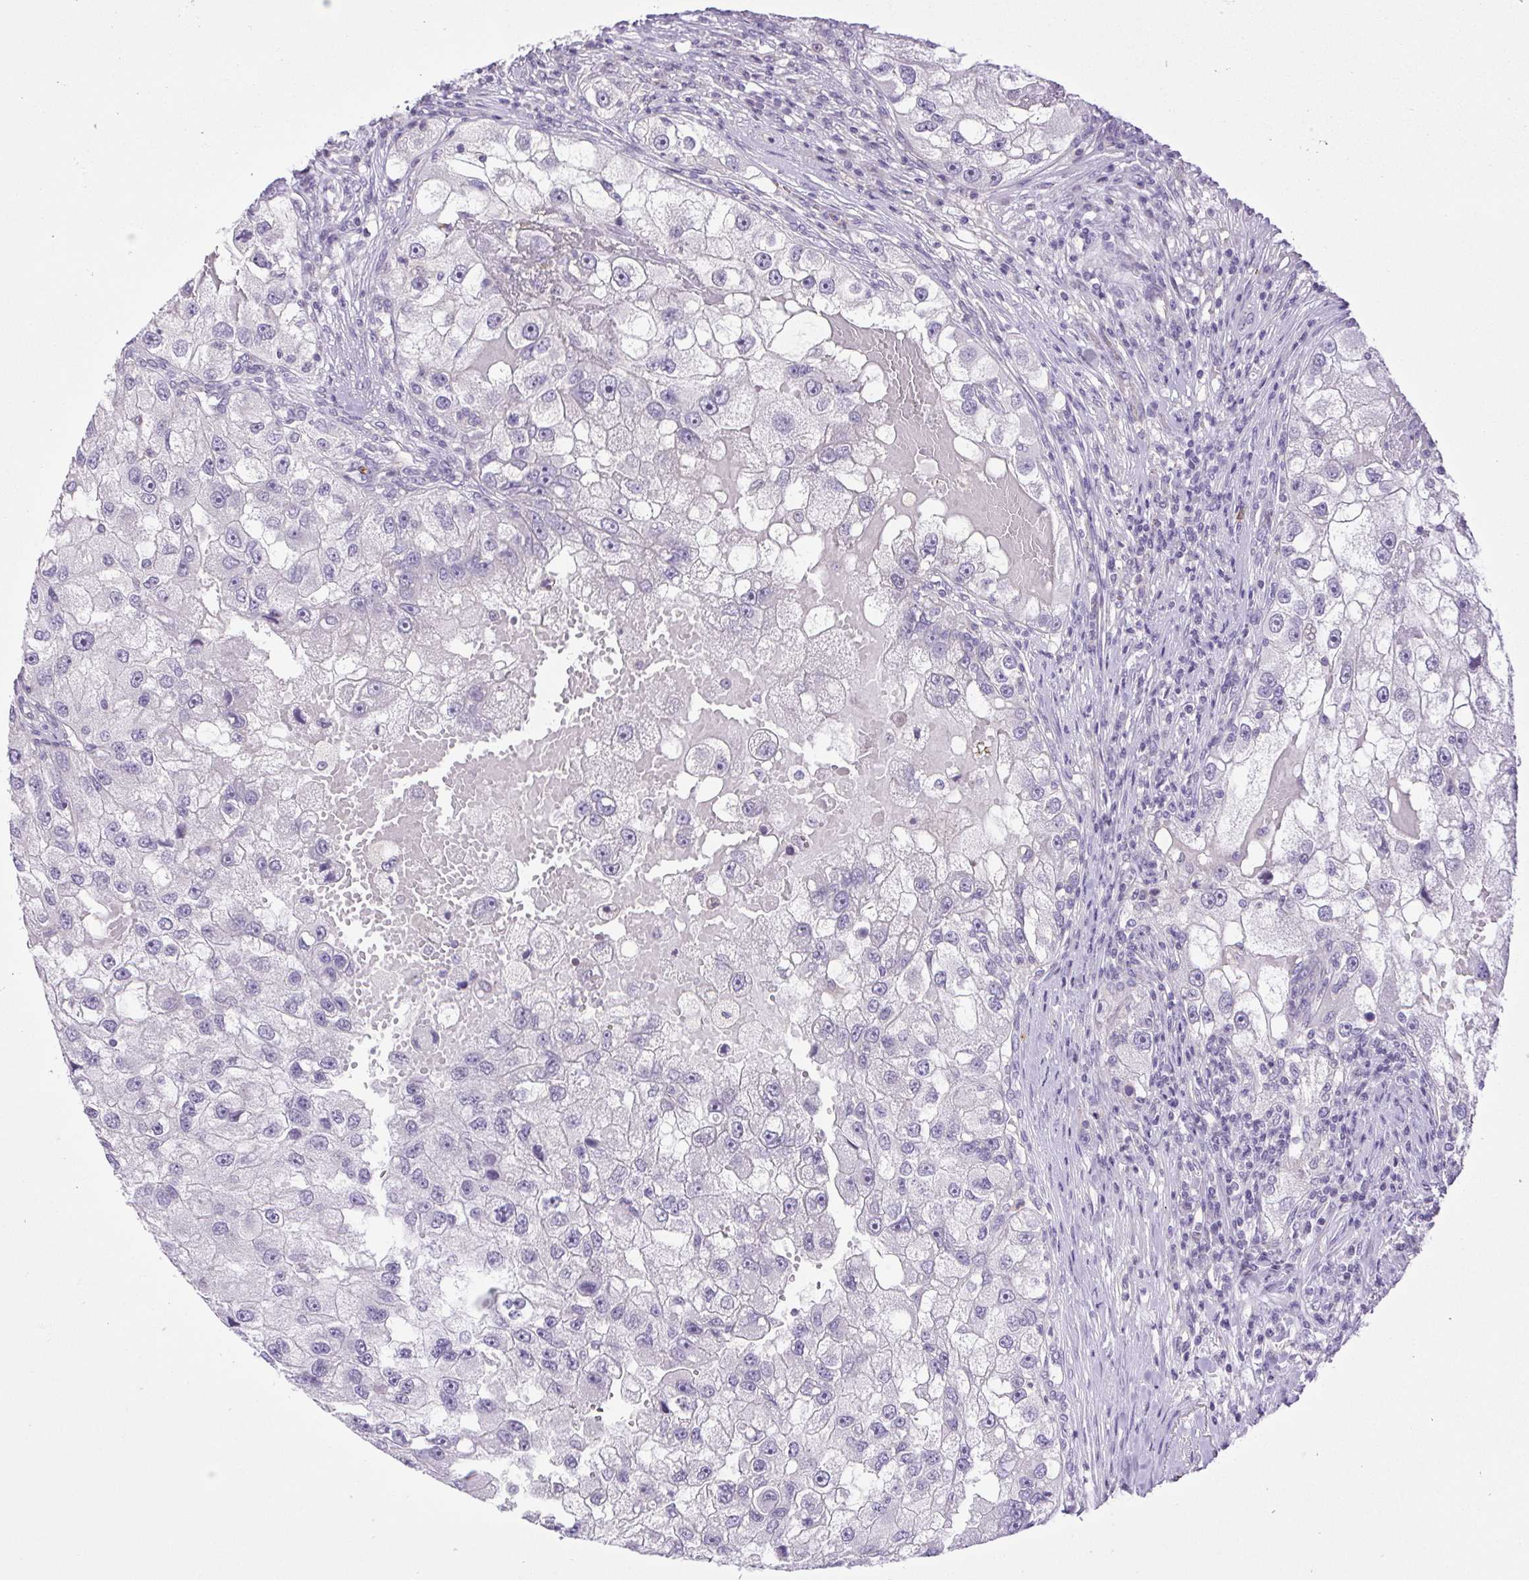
{"staining": {"intensity": "negative", "quantity": "none", "location": "none"}, "tissue": "renal cancer", "cell_type": "Tumor cells", "image_type": "cancer", "snomed": [{"axis": "morphology", "description": "Adenocarcinoma, NOS"}, {"axis": "topography", "description": "Kidney"}], "caption": "Immunohistochemistry image of neoplastic tissue: renal cancer (adenocarcinoma) stained with DAB (3,3'-diaminobenzidine) exhibits no significant protein staining in tumor cells.", "gene": "FAM177B", "patient": {"sex": "male", "age": 63}}